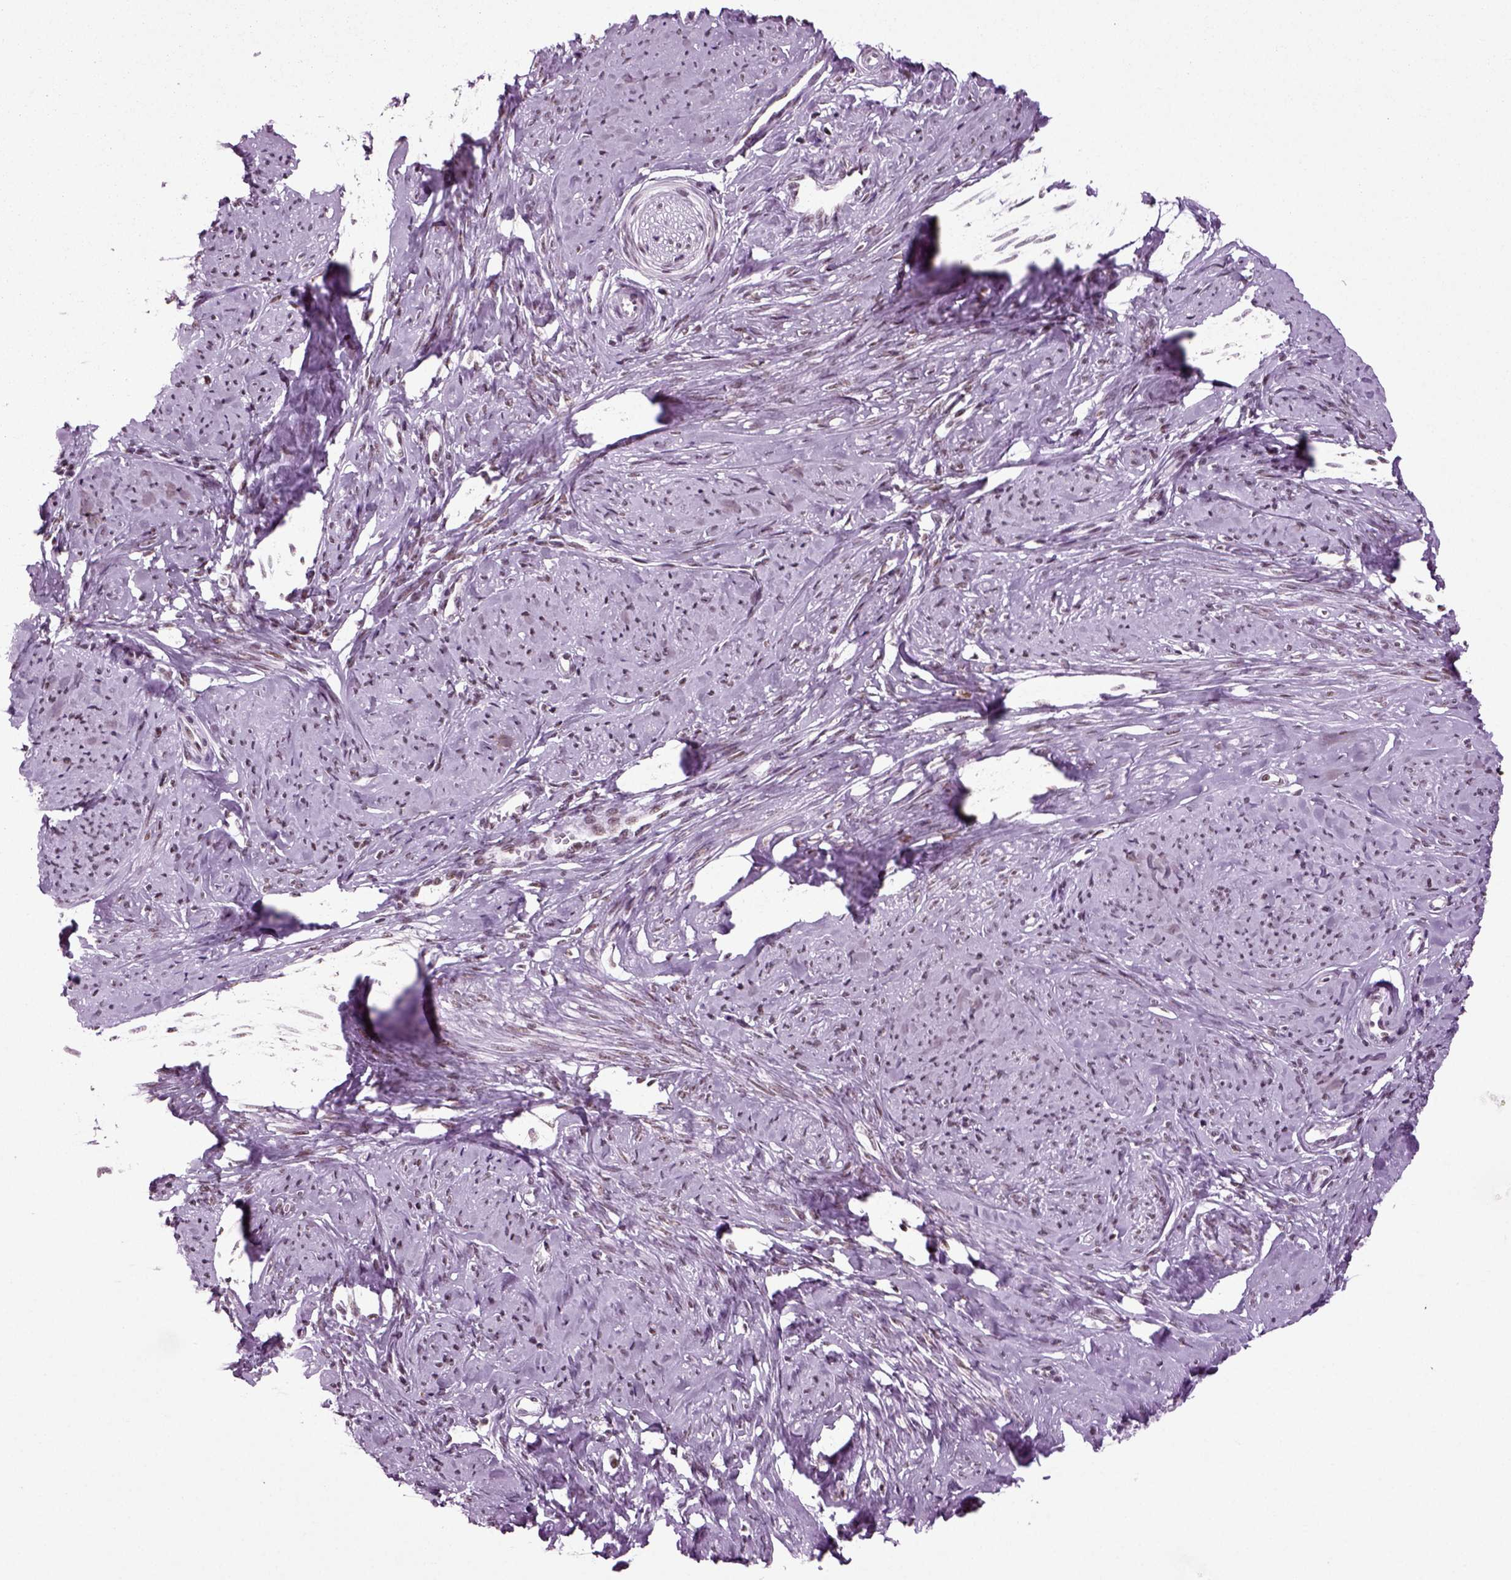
{"staining": {"intensity": "weak", "quantity": "25%-75%", "location": "nuclear"}, "tissue": "smooth muscle", "cell_type": "Smooth muscle cells", "image_type": "normal", "snomed": [{"axis": "morphology", "description": "Normal tissue, NOS"}, {"axis": "topography", "description": "Smooth muscle"}], "caption": "Protein analysis of benign smooth muscle reveals weak nuclear expression in about 25%-75% of smooth muscle cells. Ihc stains the protein in brown and the nuclei are stained blue.", "gene": "RCOR3", "patient": {"sex": "female", "age": 48}}